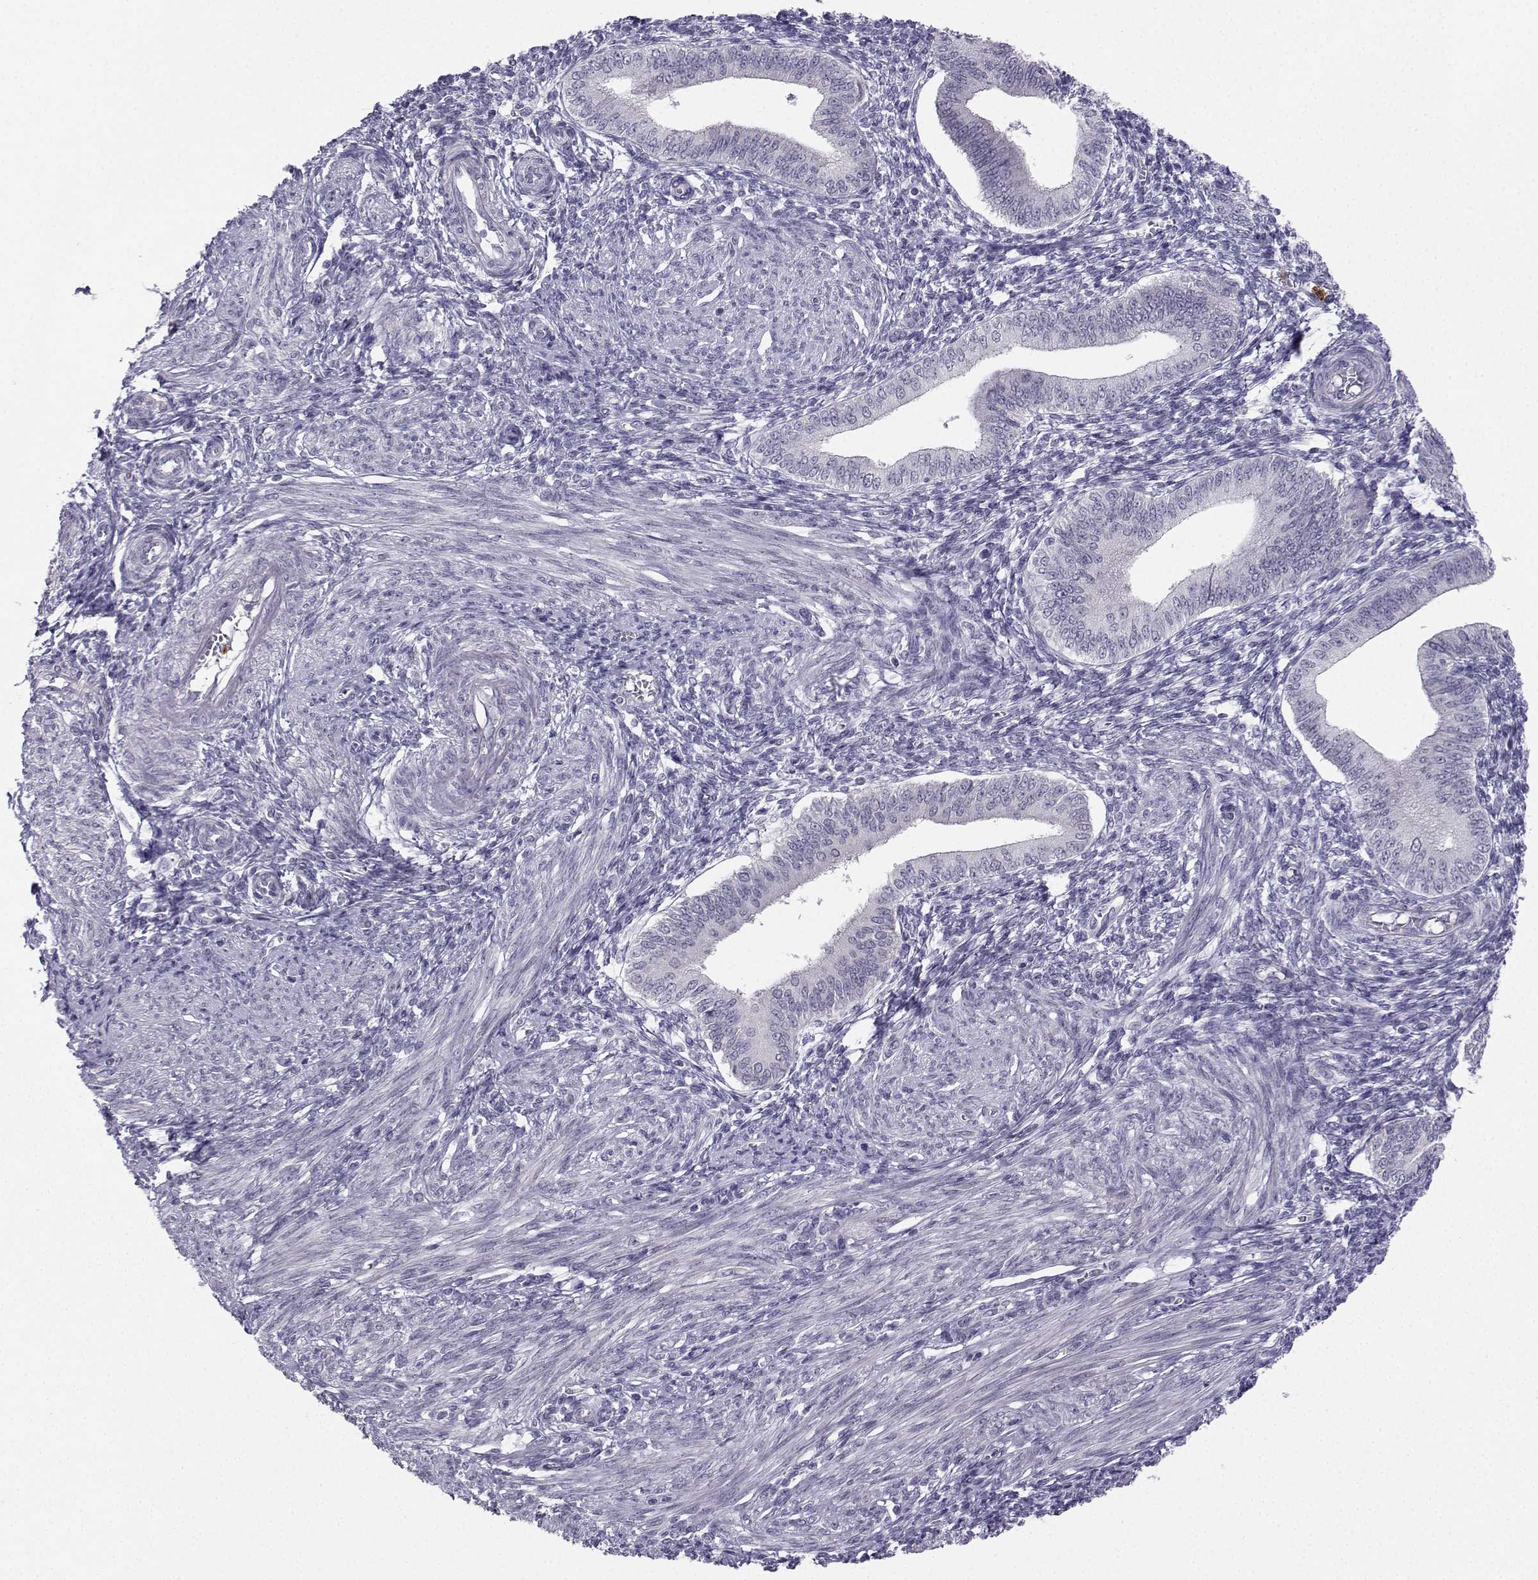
{"staining": {"intensity": "negative", "quantity": "none", "location": "none"}, "tissue": "endometrium", "cell_type": "Cells in endometrial stroma", "image_type": "normal", "snomed": [{"axis": "morphology", "description": "Normal tissue, NOS"}, {"axis": "topography", "description": "Endometrium"}], "caption": "An immunohistochemistry (IHC) photomicrograph of normal endometrium is shown. There is no staining in cells in endometrial stroma of endometrium.", "gene": "CALY", "patient": {"sex": "female", "age": 42}}